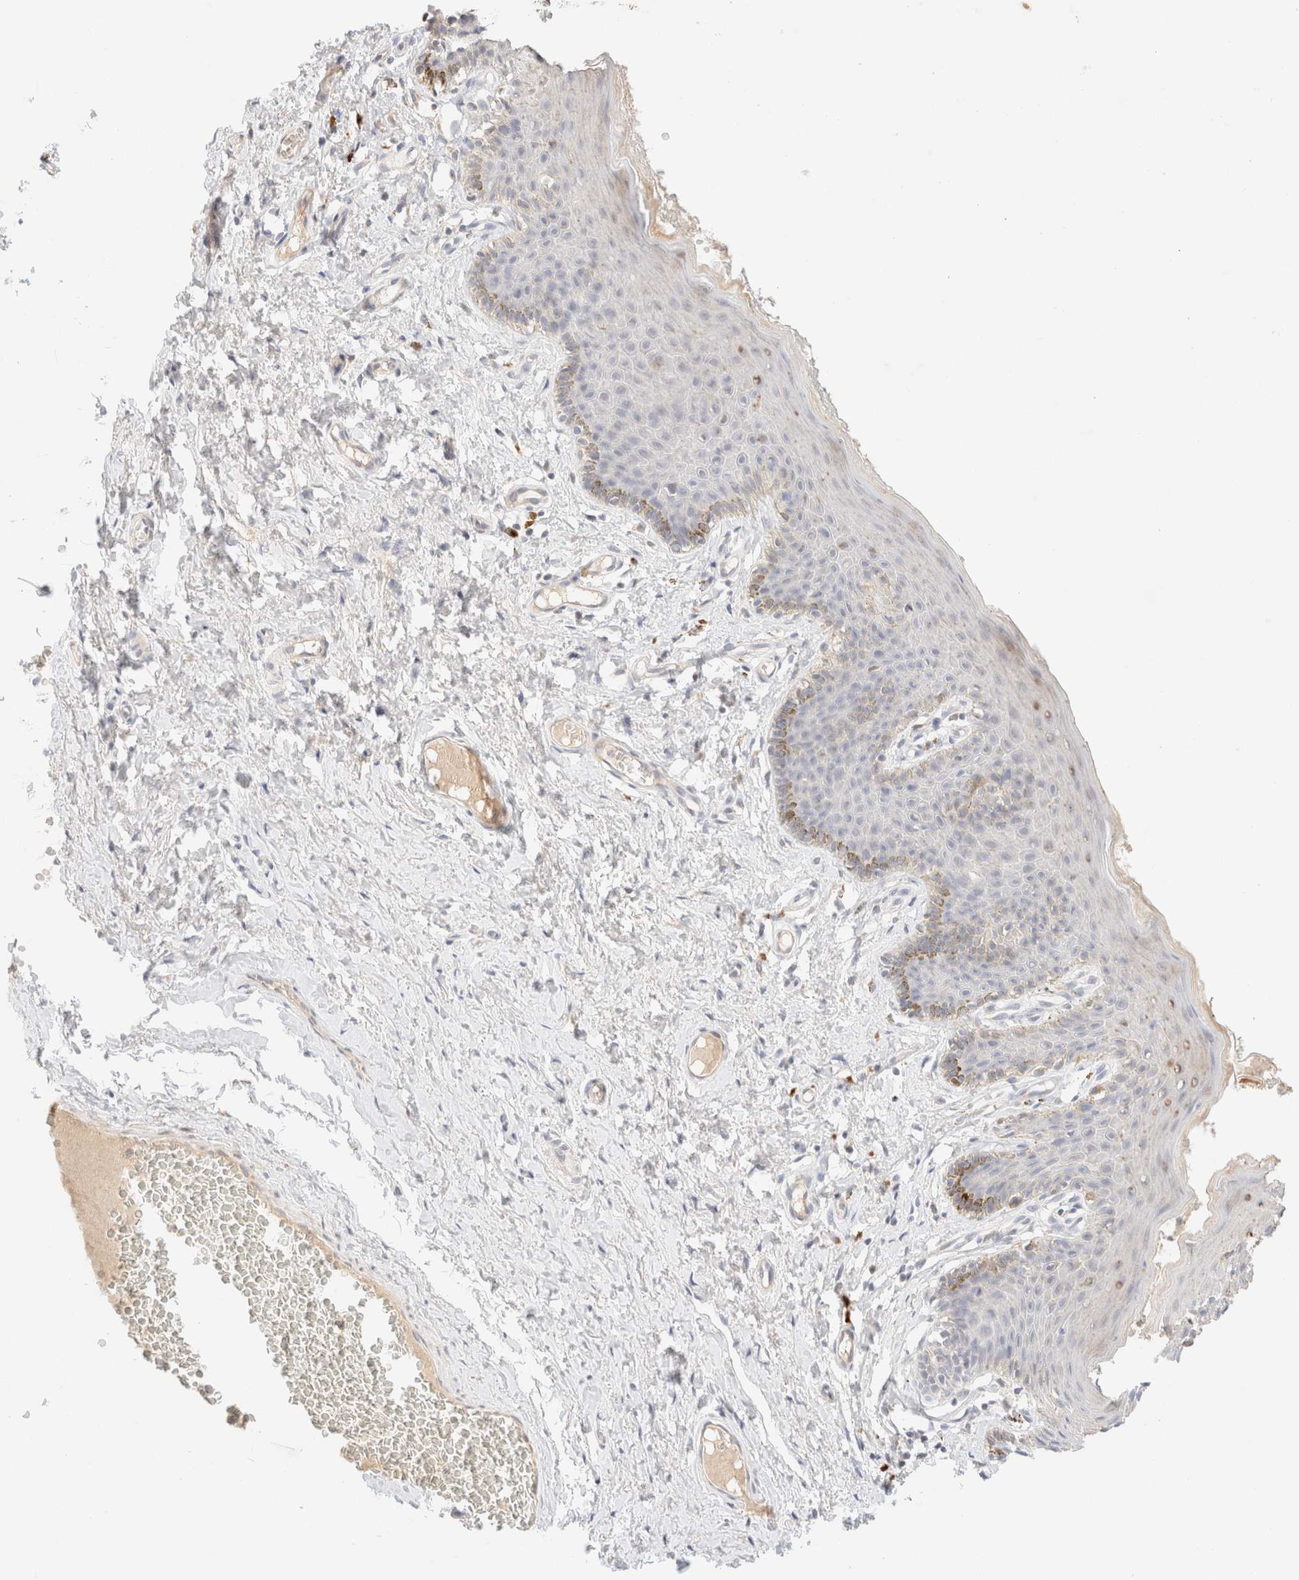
{"staining": {"intensity": "moderate", "quantity": "<25%", "location": "cytoplasmic/membranous"}, "tissue": "skin", "cell_type": "Epidermal cells", "image_type": "normal", "snomed": [{"axis": "morphology", "description": "Normal tissue, NOS"}, {"axis": "topography", "description": "Vulva"}], "caption": "Approximately <25% of epidermal cells in benign skin exhibit moderate cytoplasmic/membranous protein staining as visualized by brown immunohistochemical staining.", "gene": "SNTB1", "patient": {"sex": "female", "age": 66}}